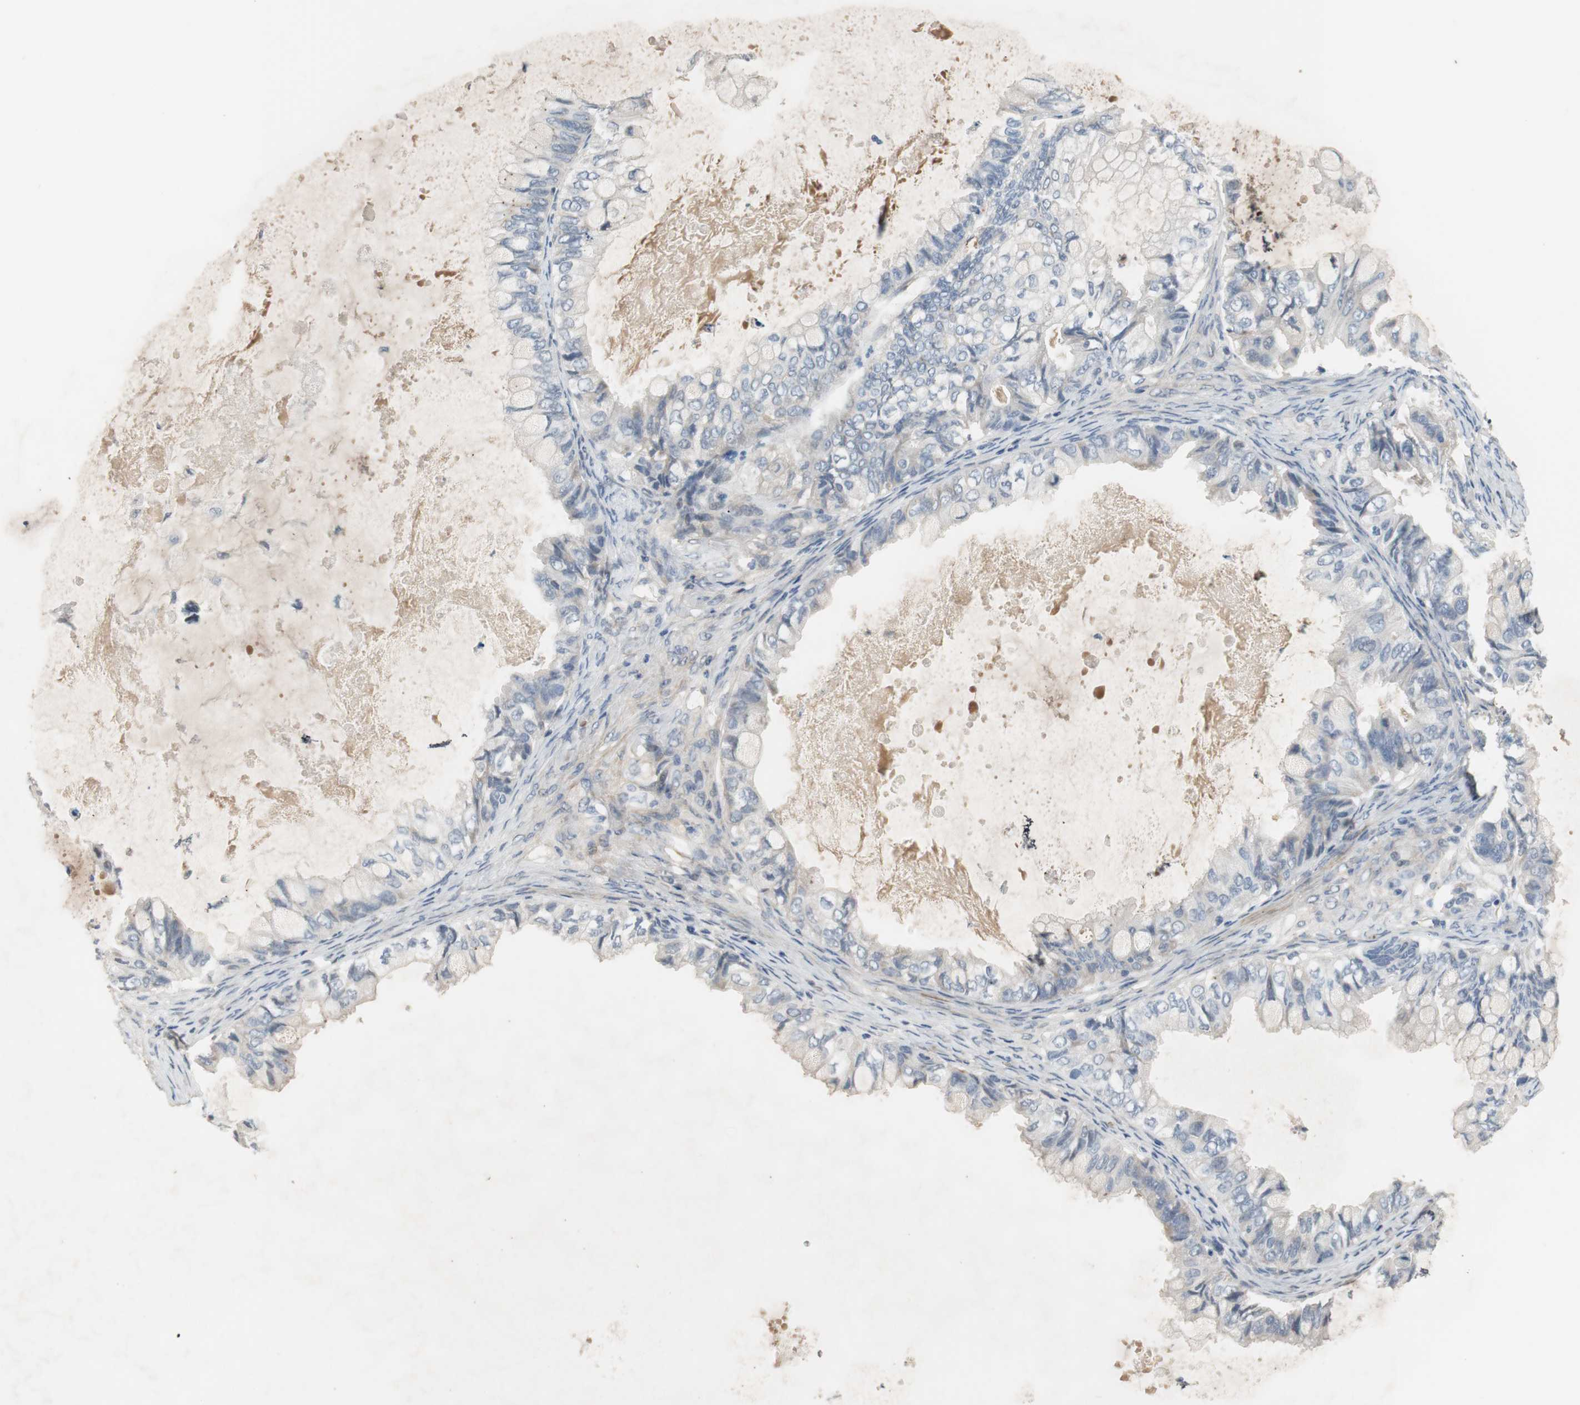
{"staining": {"intensity": "weak", "quantity": "25%-75%", "location": "cytoplasmic/membranous"}, "tissue": "ovarian cancer", "cell_type": "Tumor cells", "image_type": "cancer", "snomed": [{"axis": "morphology", "description": "Cystadenocarcinoma, mucinous, NOS"}, {"axis": "topography", "description": "Ovary"}], "caption": "A brown stain shows weak cytoplasmic/membranous staining of a protein in human ovarian mucinous cystadenocarcinoma tumor cells.", "gene": "COL12A1", "patient": {"sex": "female", "age": 80}}